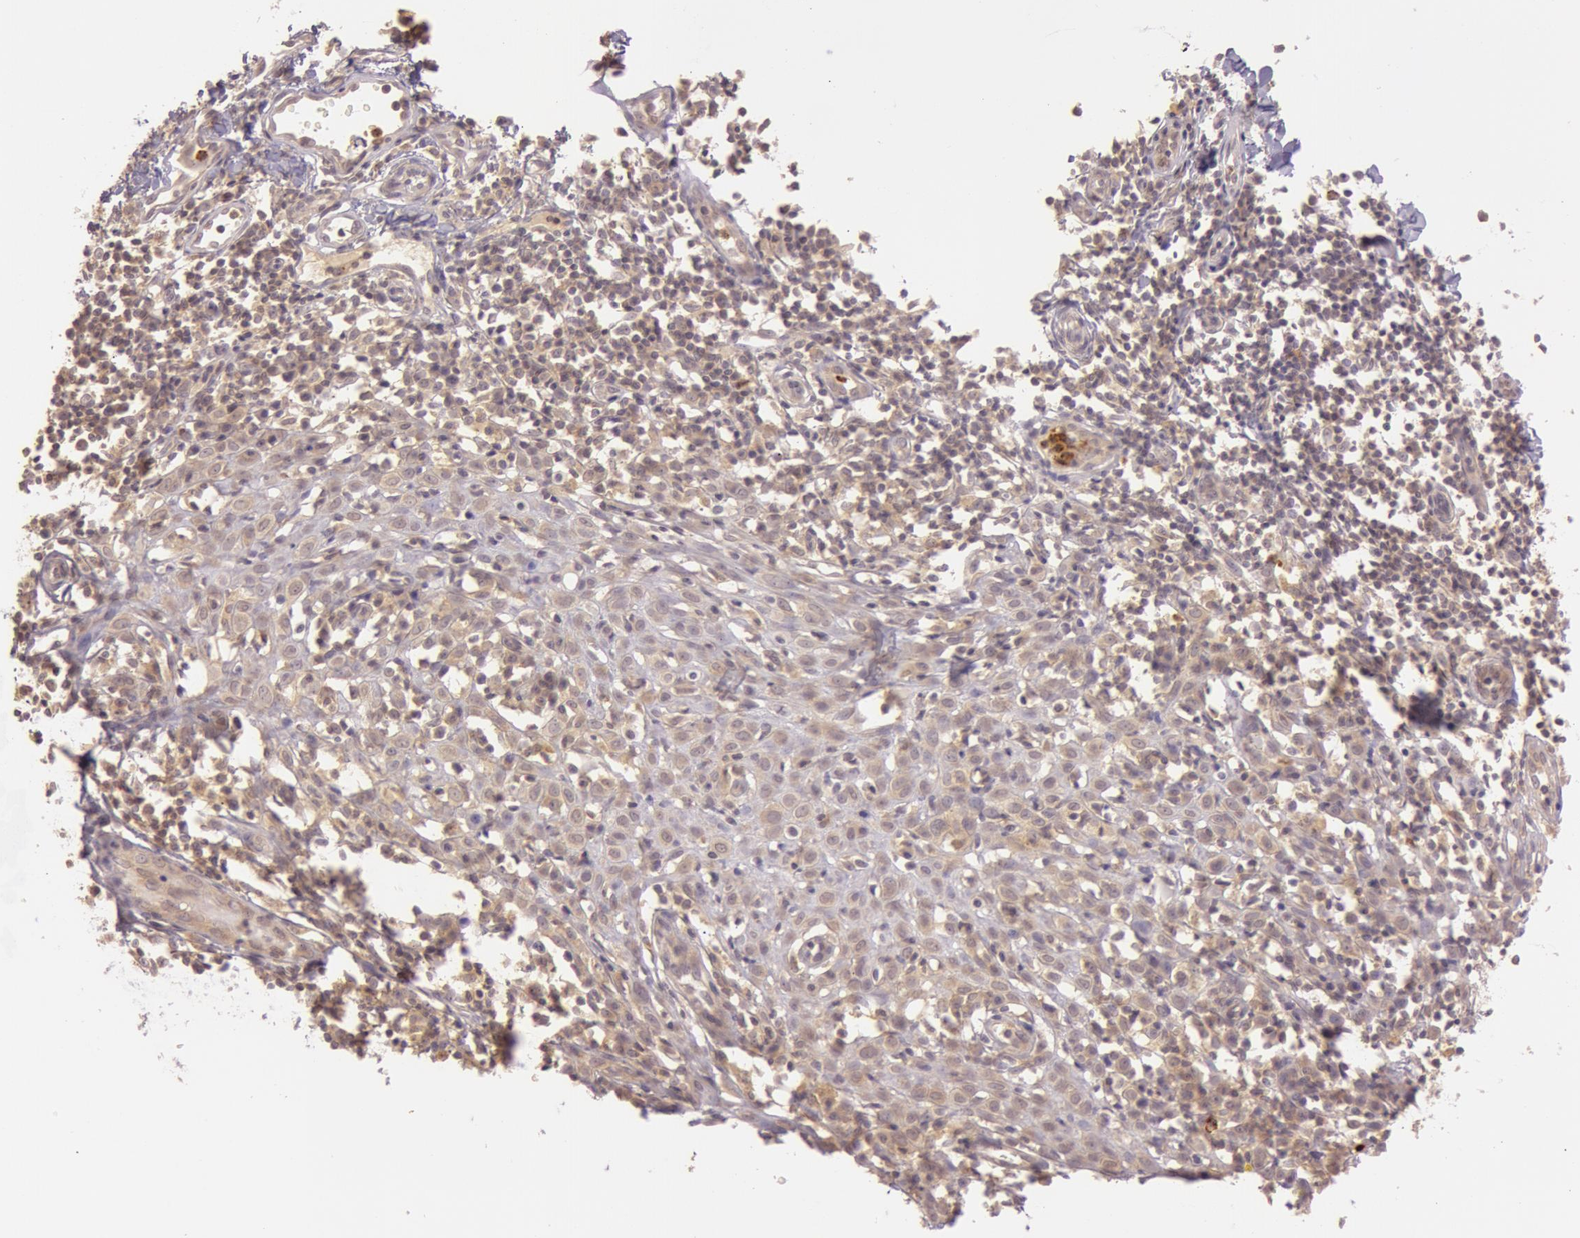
{"staining": {"intensity": "weak", "quantity": ">75%", "location": "cytoplasmic/membranous"}, "tissue": "melanoma", "cell_type": "Tumor cells", "image_type": "cancer", "snomed": [{"axis": "morphology", "description": "Malignant melanoma, NOS"}, {"axis": "topography", "description": "Skin"}], "caption": "Brown immunohistochemical staining in melanoma shows weak cytoplasmic/membranous expression in approximately >75% of tumor cells. (brown staining indicates protein expression, while blue staining denotes nuclei).", "gene": "ATG2B", "patient": {"sex": "female", "age": 52}}